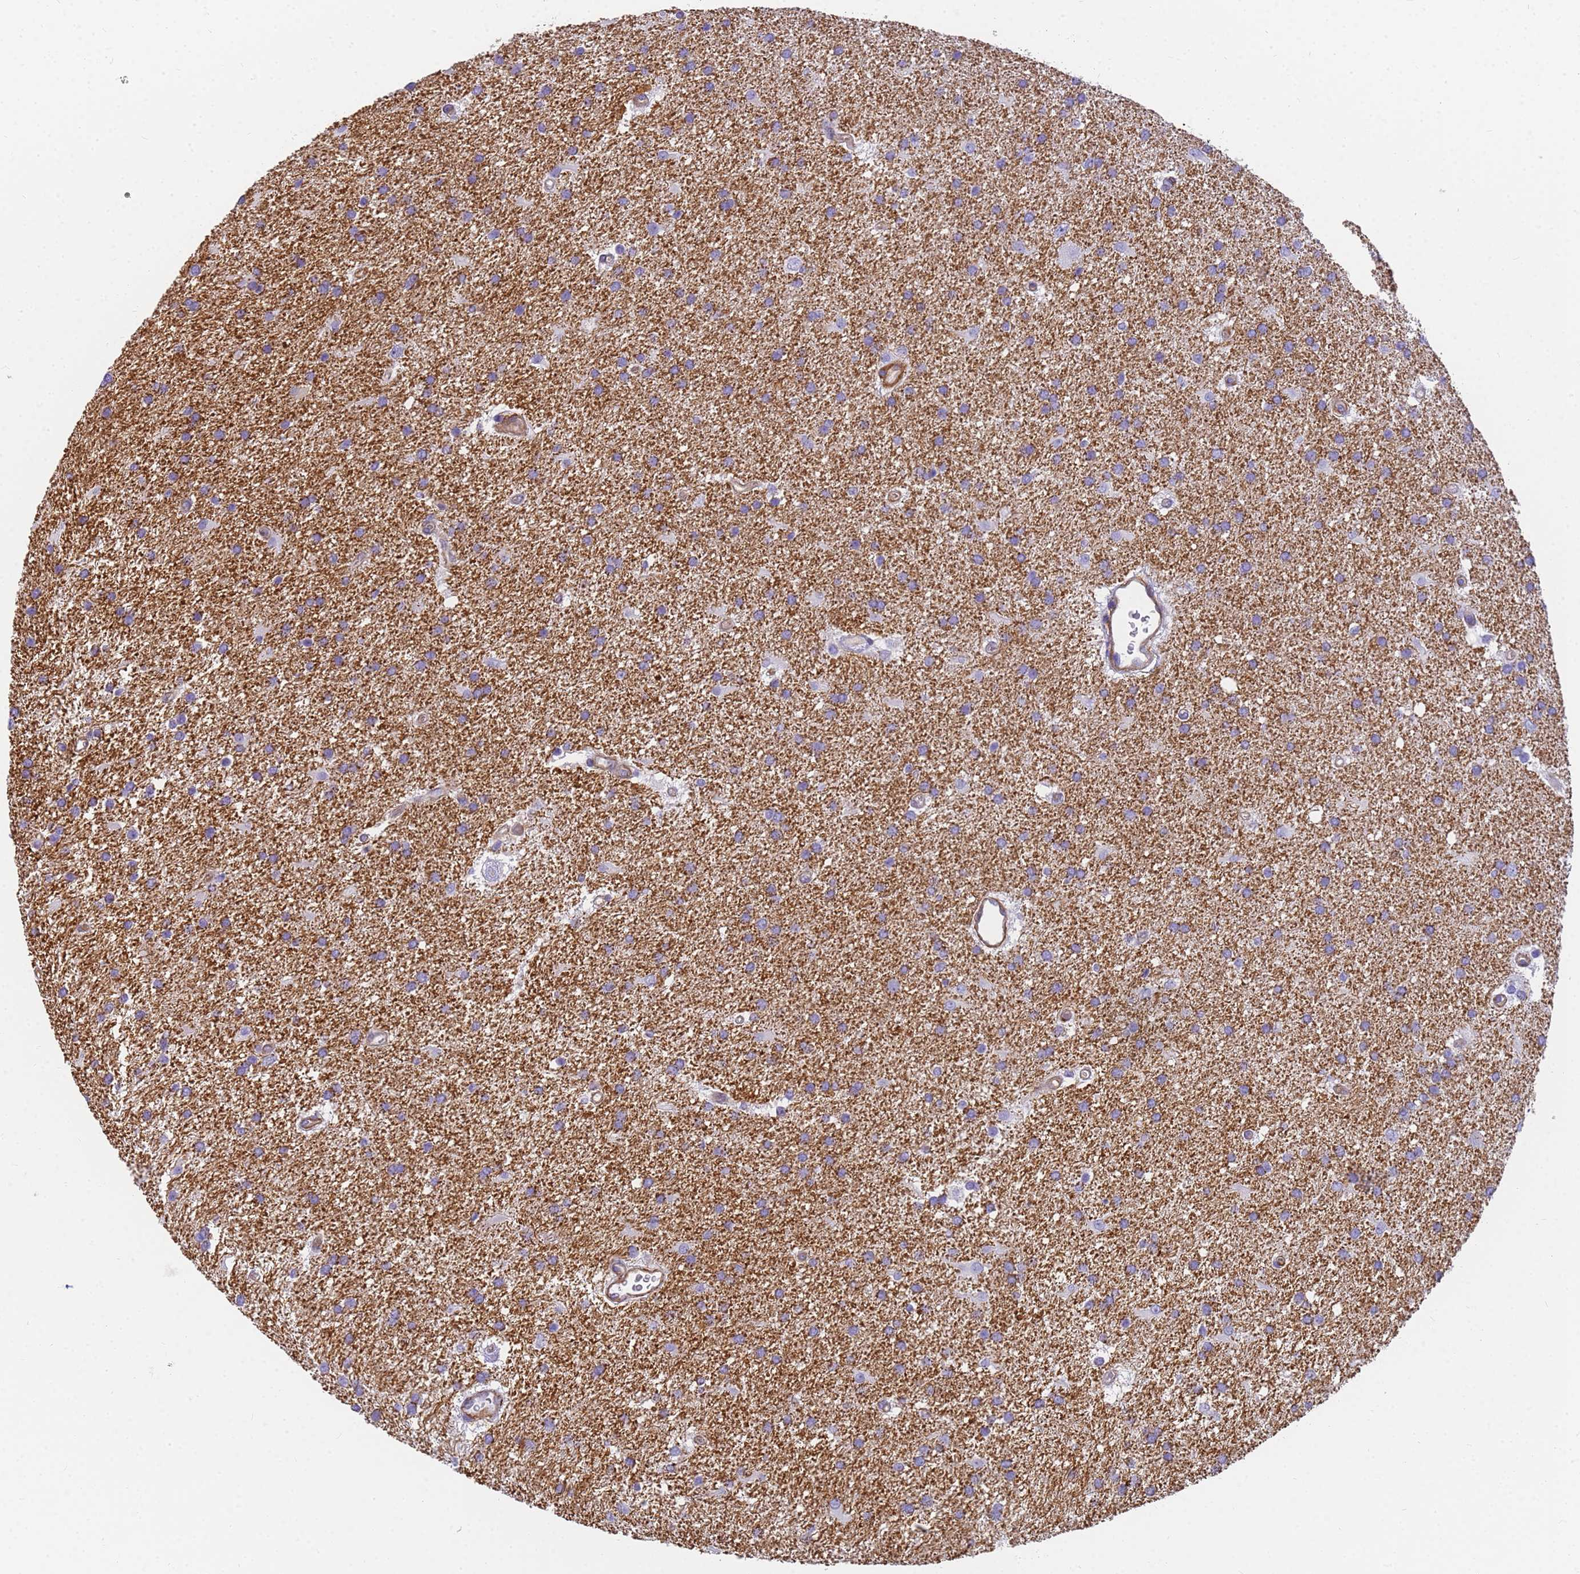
{"staining": {"intensity": "moderate", "quantity": "<25%", "location": "cytoplasmic/membranous"}, "tissue": "glioma", "cell_type": "Tumor cells", "image_type": "cancer", "snomed": [{"axis": "morphology", "description": "Glioma, malignant, Low grade"}, {"axis": "topography", "description": "Brain"}], "caption": "An immunohistochemistry (IHC) histopathology image of neoplastic tissue is shown. Protein staining in brown highlights moderate cytoplasmic/membranous positivity in glioma within tumor cells.", "gene": "MVB12A", "patient": {"sex": "male", "age": 66}}